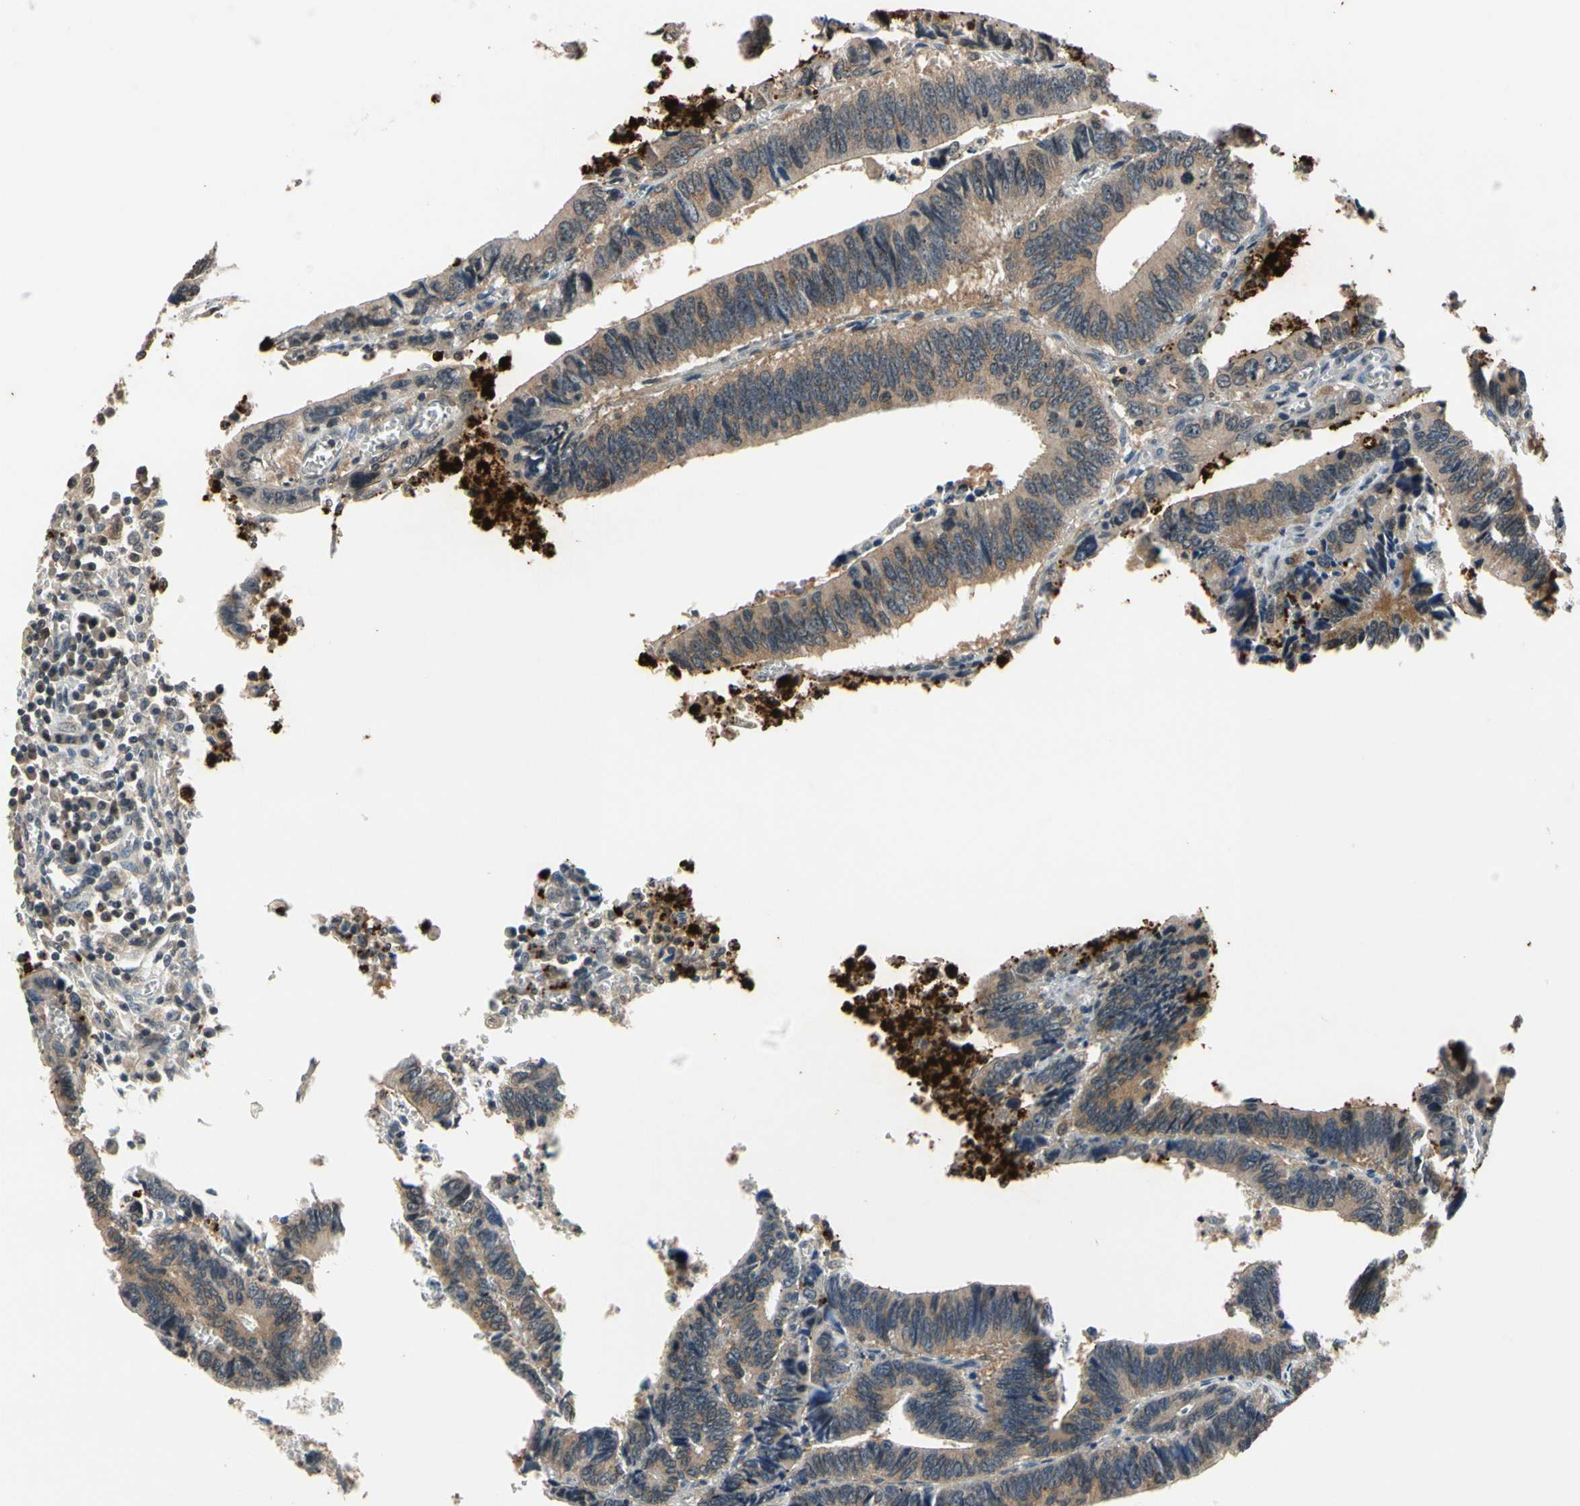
{"staining": {"intensity": "moderate", "quantity": ">75%", "location": "cytoplasmic/membranous"}, "tissue": "colorectal cancer", "cell_type": "Tumor cells", "image_type": "cancer", "snomed": [{"axis": "morphology", "description": "Adenocarcinoma, NOS"}, {"axis": "topography", "description": "Colon"}], "caption": "Colorectal cancer (adenocarcinoma) stained with a brown dye displays moderate cytoplasmic/membranous positive expression in about >75% of tumor cells.", "gene": "GCLC", "patient": {"sex": "male", "age": 72}}